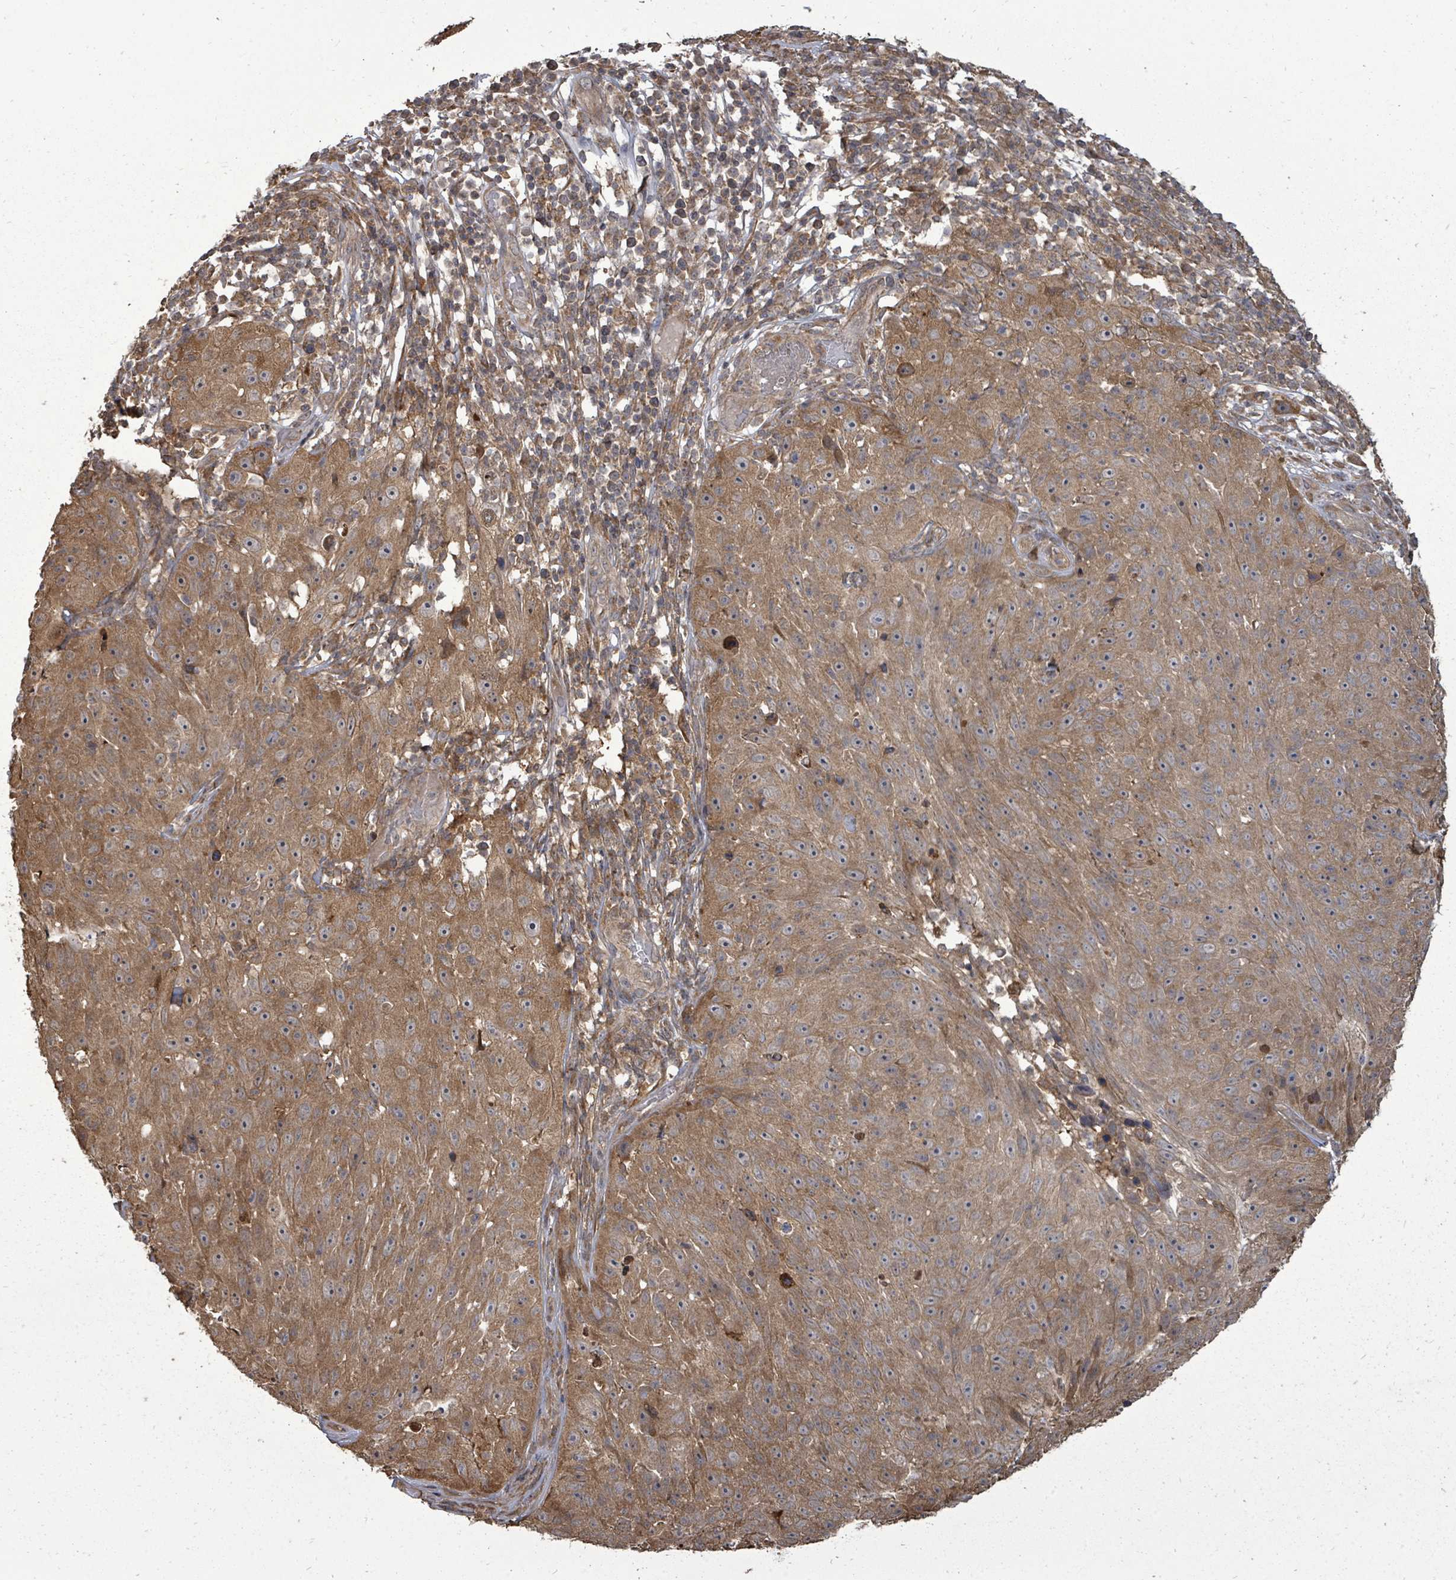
{"staining": {"intensity": "moderate", "quantity": ">75%", "location": "cytoplasmic/membranous"}, "tissue": "skin cancer", "cell_type": "Tumor cells", "image_type": "cancer", "snomed": [{"axis": "morphology", "description": "Squamous cell carcinoma, NOS"}, {"axis": "topography", "description": "Skin"}], "caption": "Skin cancer (squamous cell carcinoma) stained with a brown dye demonstrates moderate cytoplasmic/membranous positive expression in approximately >75% of tumor cells.", "gene": "EIF3C", "patient": {"sex": "female", "age": 87}}